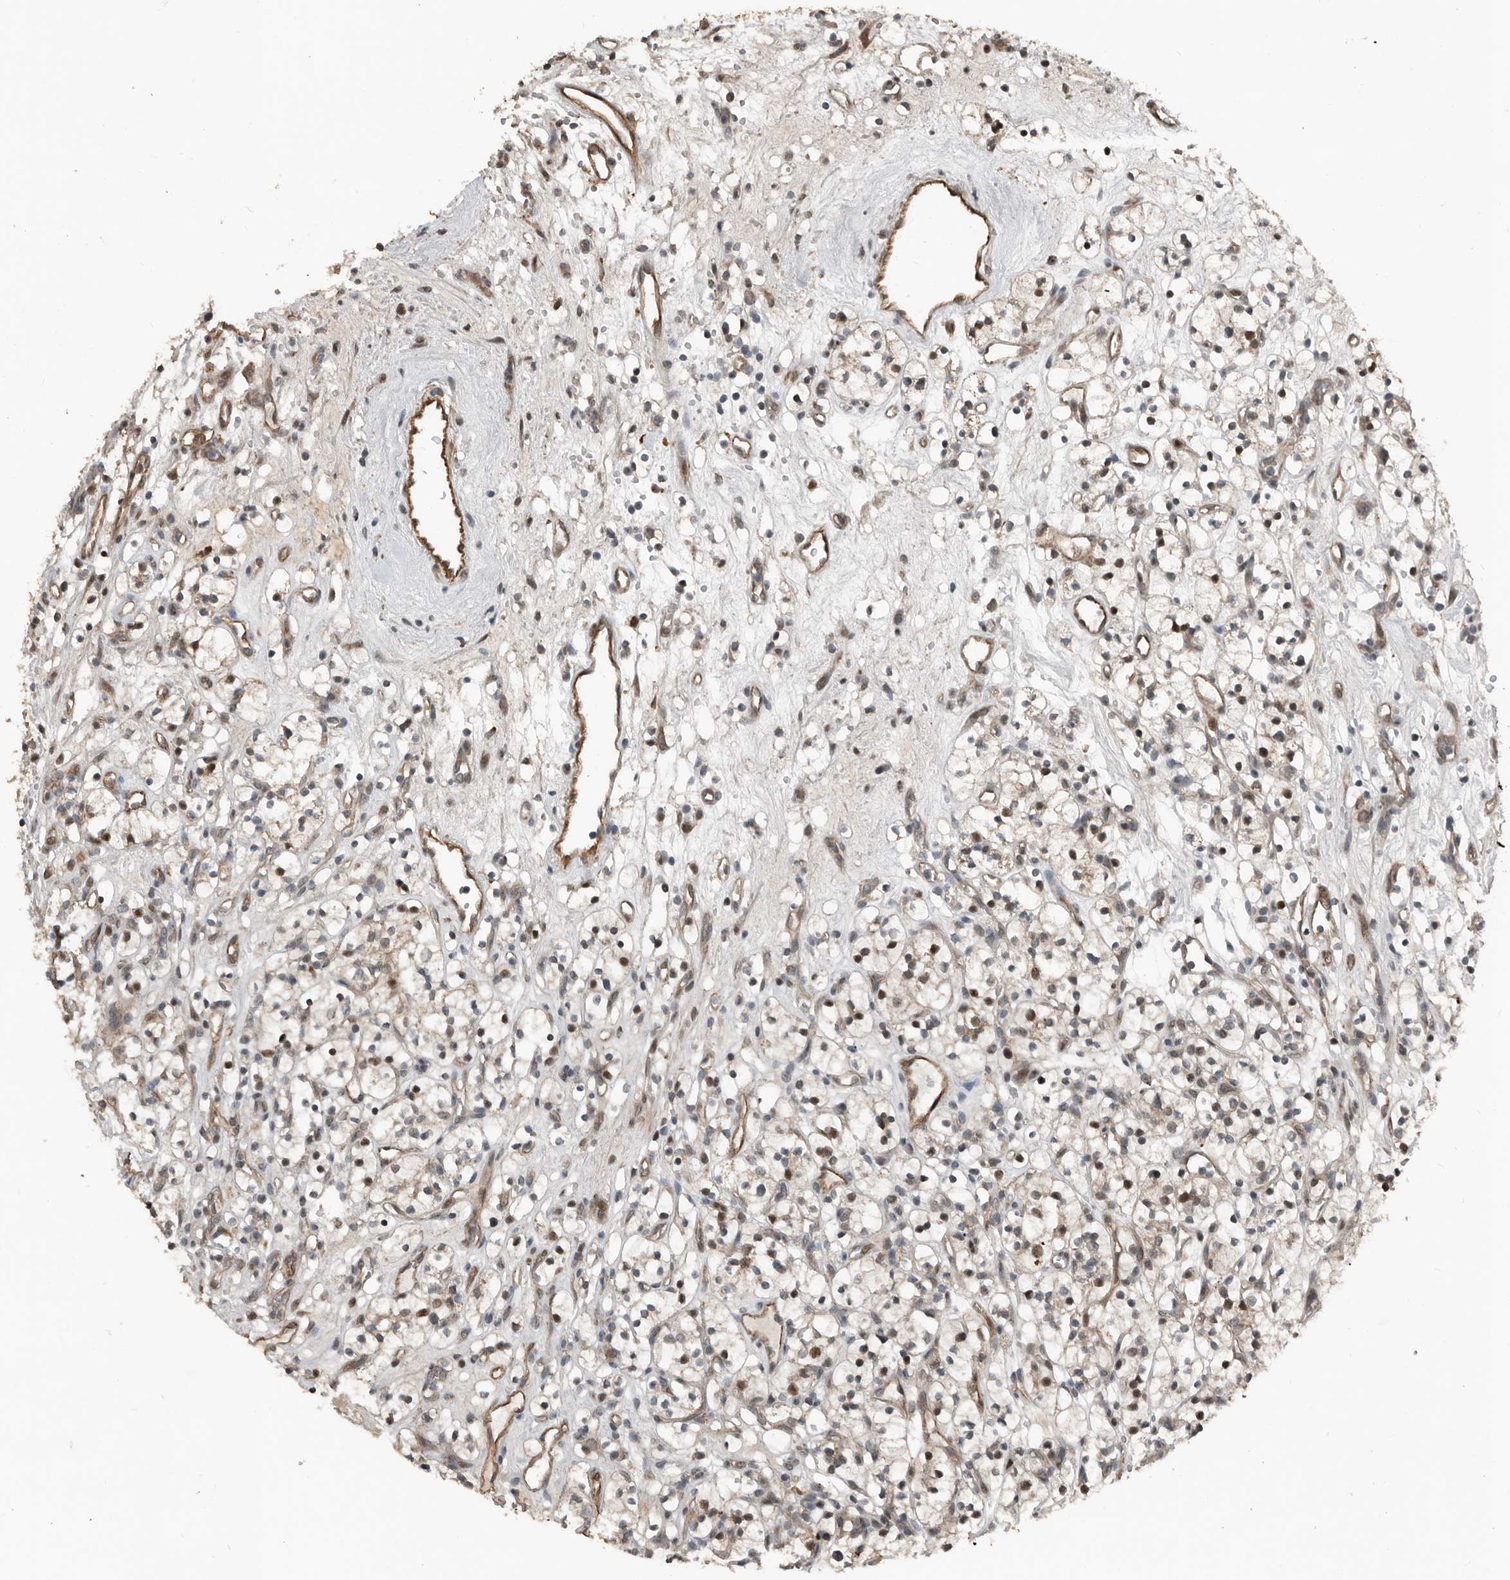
{"staining": {"intensity": "moderate", "quantity": "<25%", "location": "nuclear"}, "tissue": "renal cancer", "cell_type": "Tumor cells", "image_type": "cancer", "snomed": [{"axis": "morphology", "description": "Adenocarcinoma, NOS"}, {"axis": "topography", "description": "Kidney"}], "caption": "Protein staining exhibits moderate nuclear staining in approximately <25% of tumor cells in renal cancer (adenocarcinoma). The staining was performed using DAB (3,3'-diaminobenzidine) to visualize the protein expression in brown, while the nuclei were stained in blue with hematoxylin (Magnification: 20x).", "gene": "YOD1", "patient": {"sex": "female", "age": 57}}